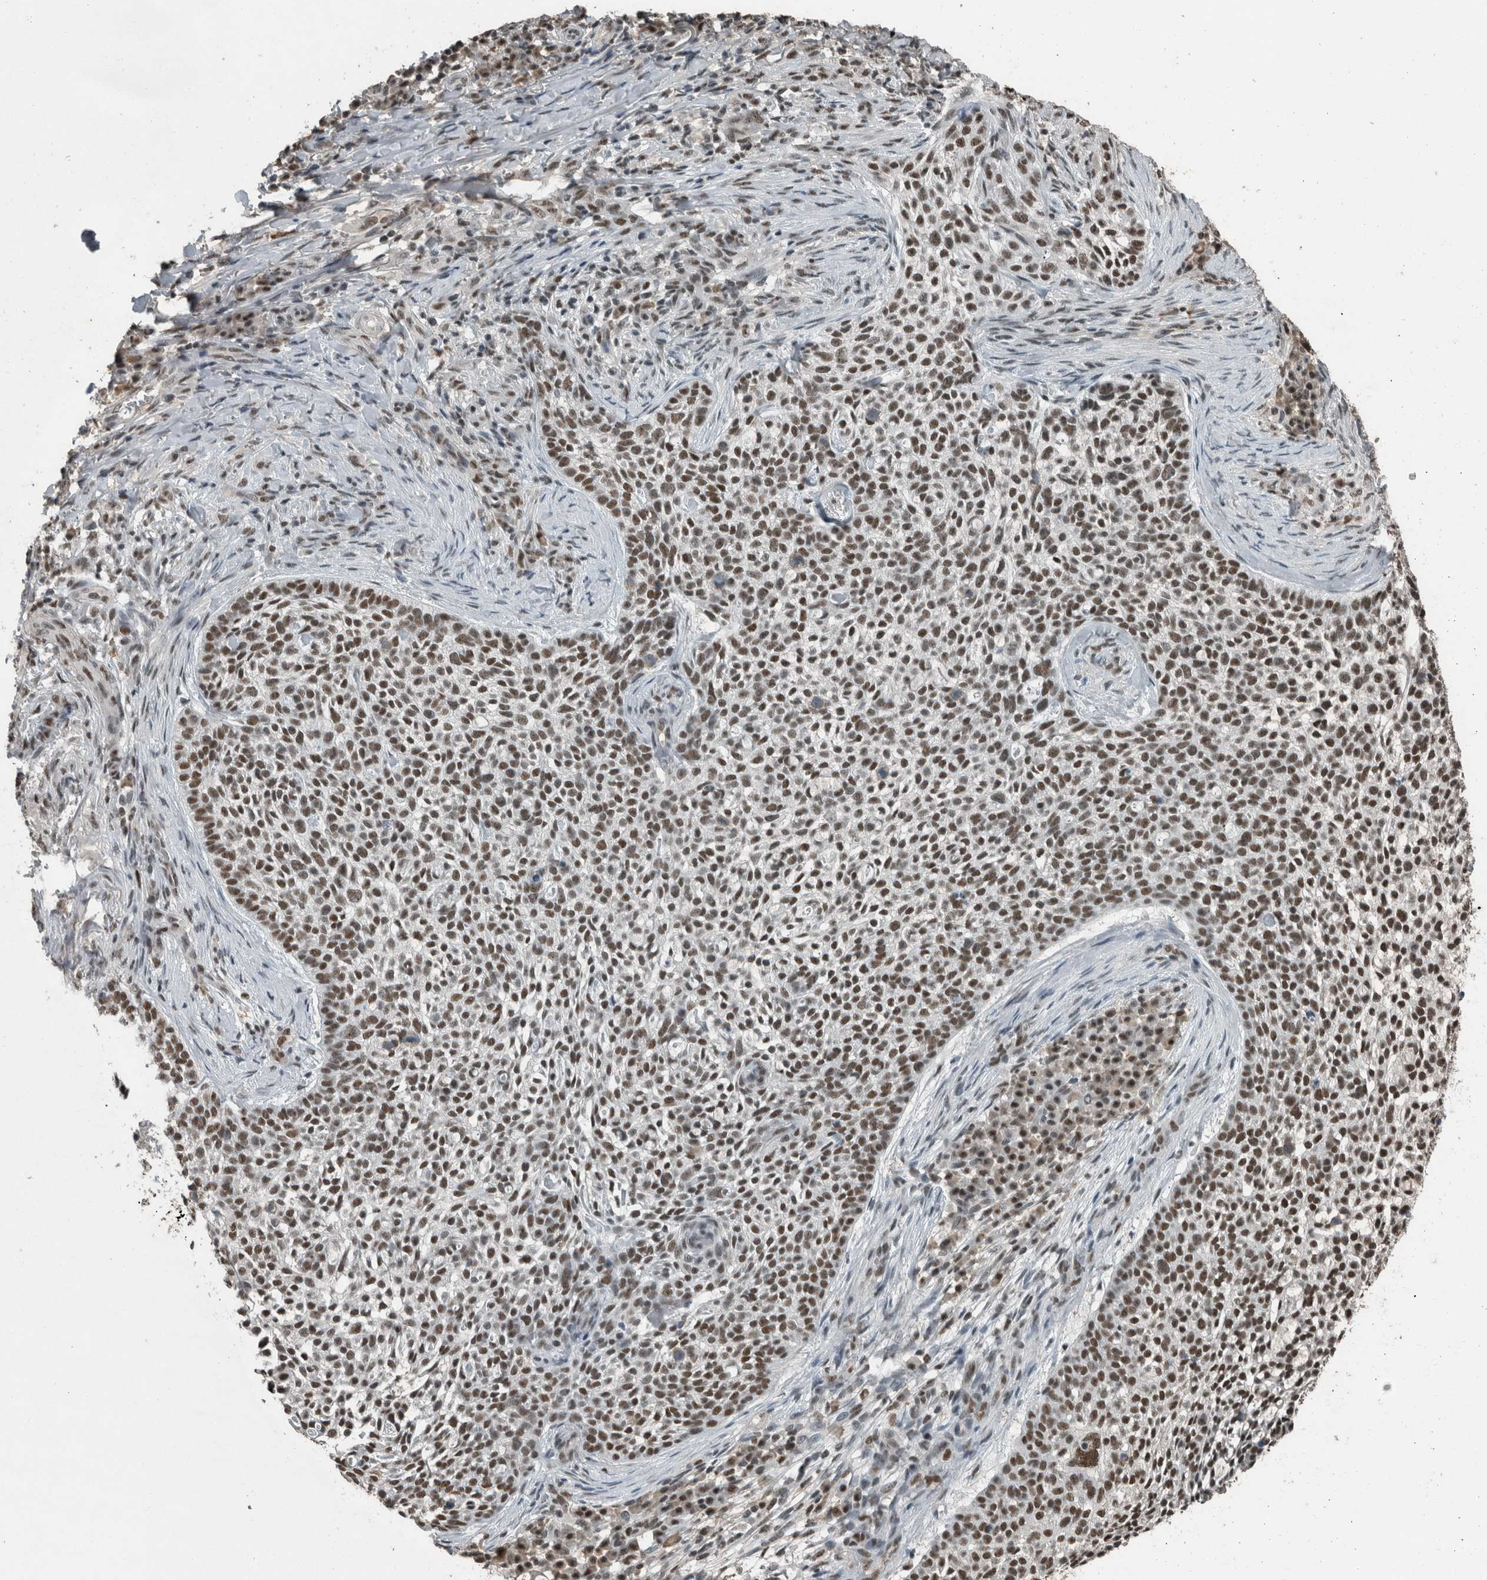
{"staining": {"intensity": "strong", "quantity": ">75%", "location": "nuclear"}, "tissue": "skin cancer", "cell_type": "Tumor cells", "image_type": "cancer", "snomed": [{"axis": "morphology", "description": "Basal cell carcinoma"}, {"axis": "topography", "description": "Skin"}], "caption": "Protein staining of skin cancer tissue shows strong nuclear staining in approximately >75% of tumor cells. Ihc stains the protein in brown and the nuclei are stained blue.", "gene": "ZNF24", "patient": {"sex": "female", "age": 64}}